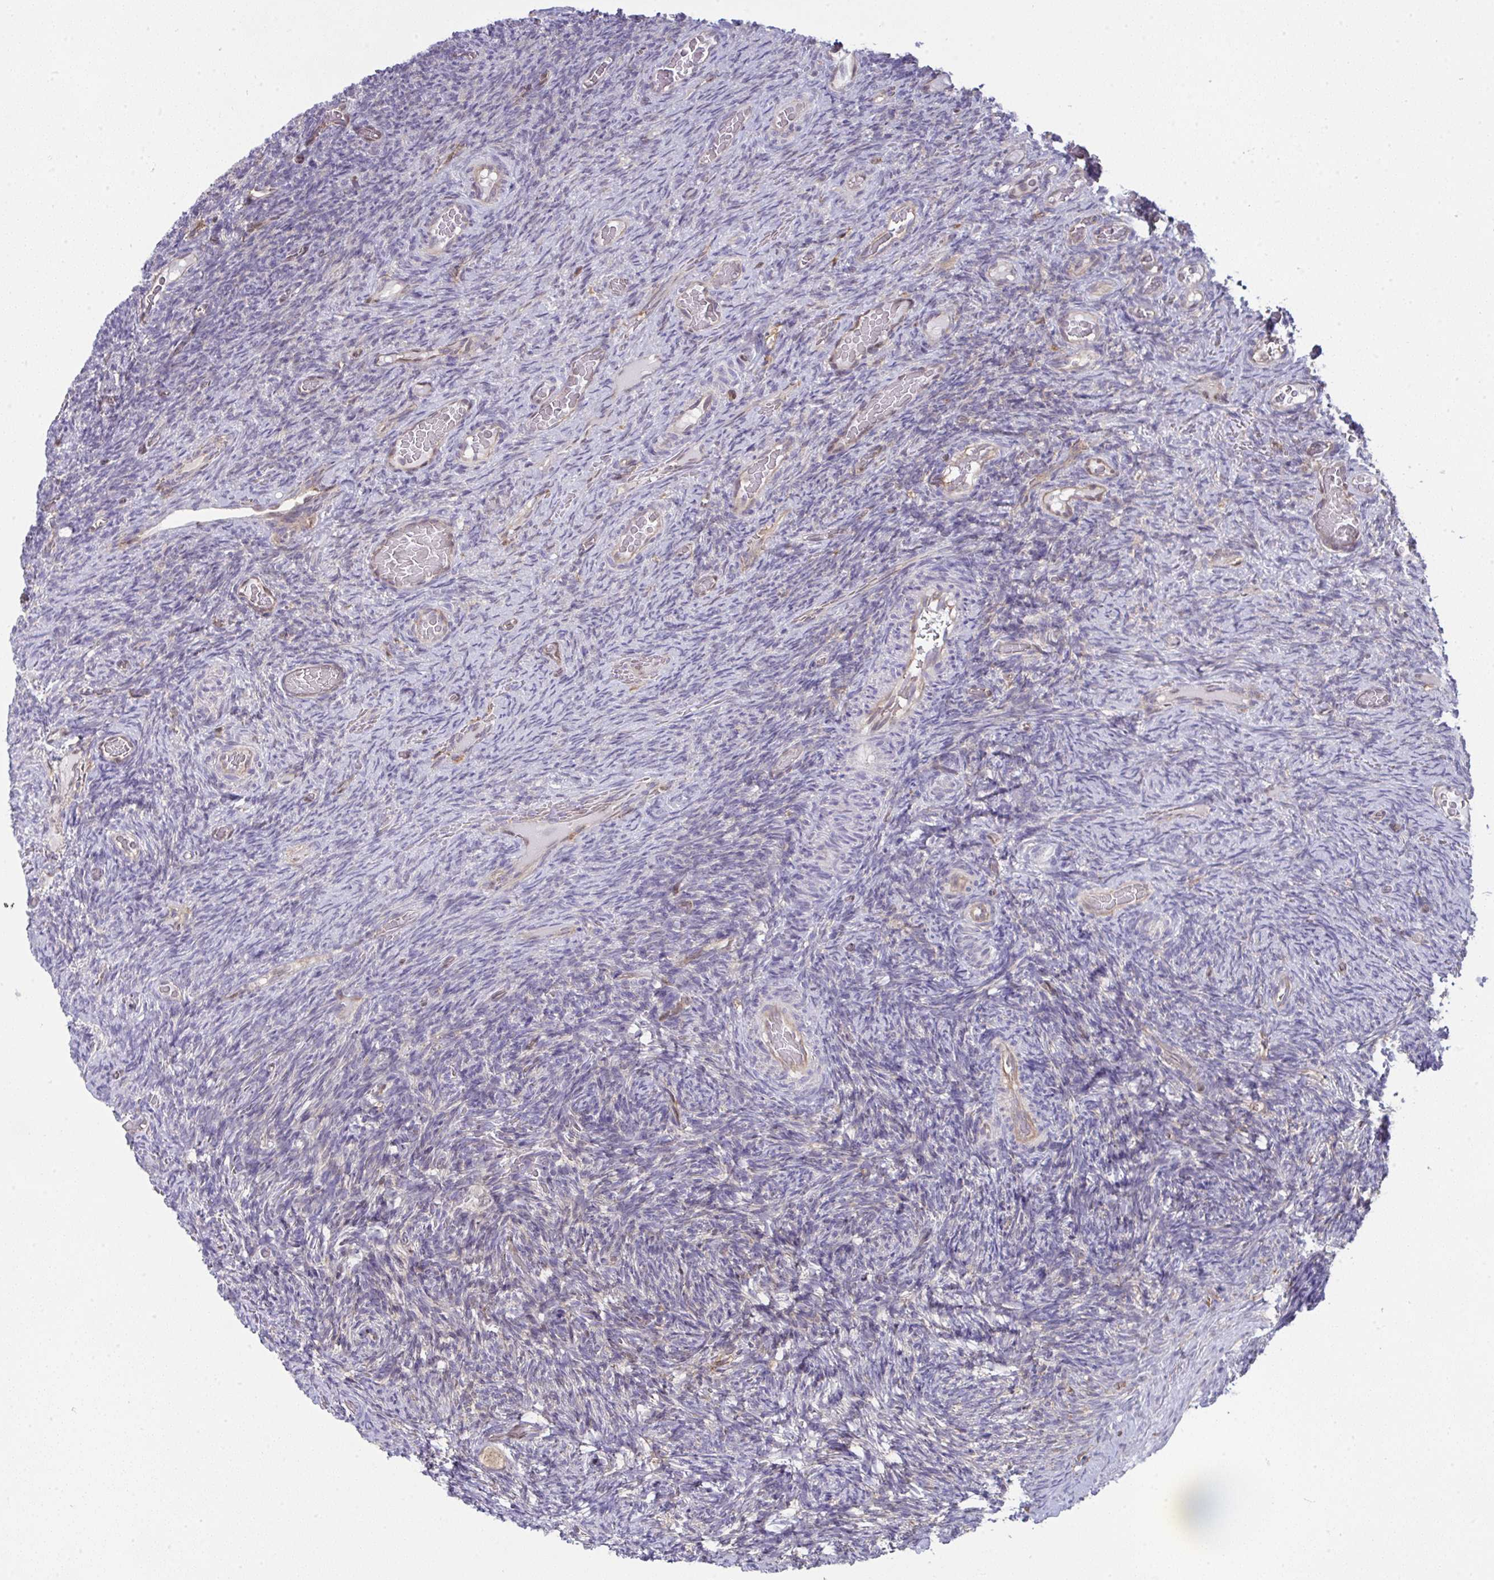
{"staining": {"intensity": "negative", "quantity": "none", "location": "none"}, "tissue": "ovary", "cell_type": "Ovarian stroma cells", "image_type": "normal", "snomed": [{"axis": "morphology", "description": "Normal tissue, NOS"}, {"axis": "topography", "description": "Ovary"}], "caption": "High power microscopy micrograph of an immunohistochemistry photomicrograph of normal ovary, revealing no significant positivity in ovarian stroma cells. (Brightfield microscopy of DAB IHC at high magnification).", "gene": "ALDH16A1", "patient": {"sex": "female", "age": 34}}